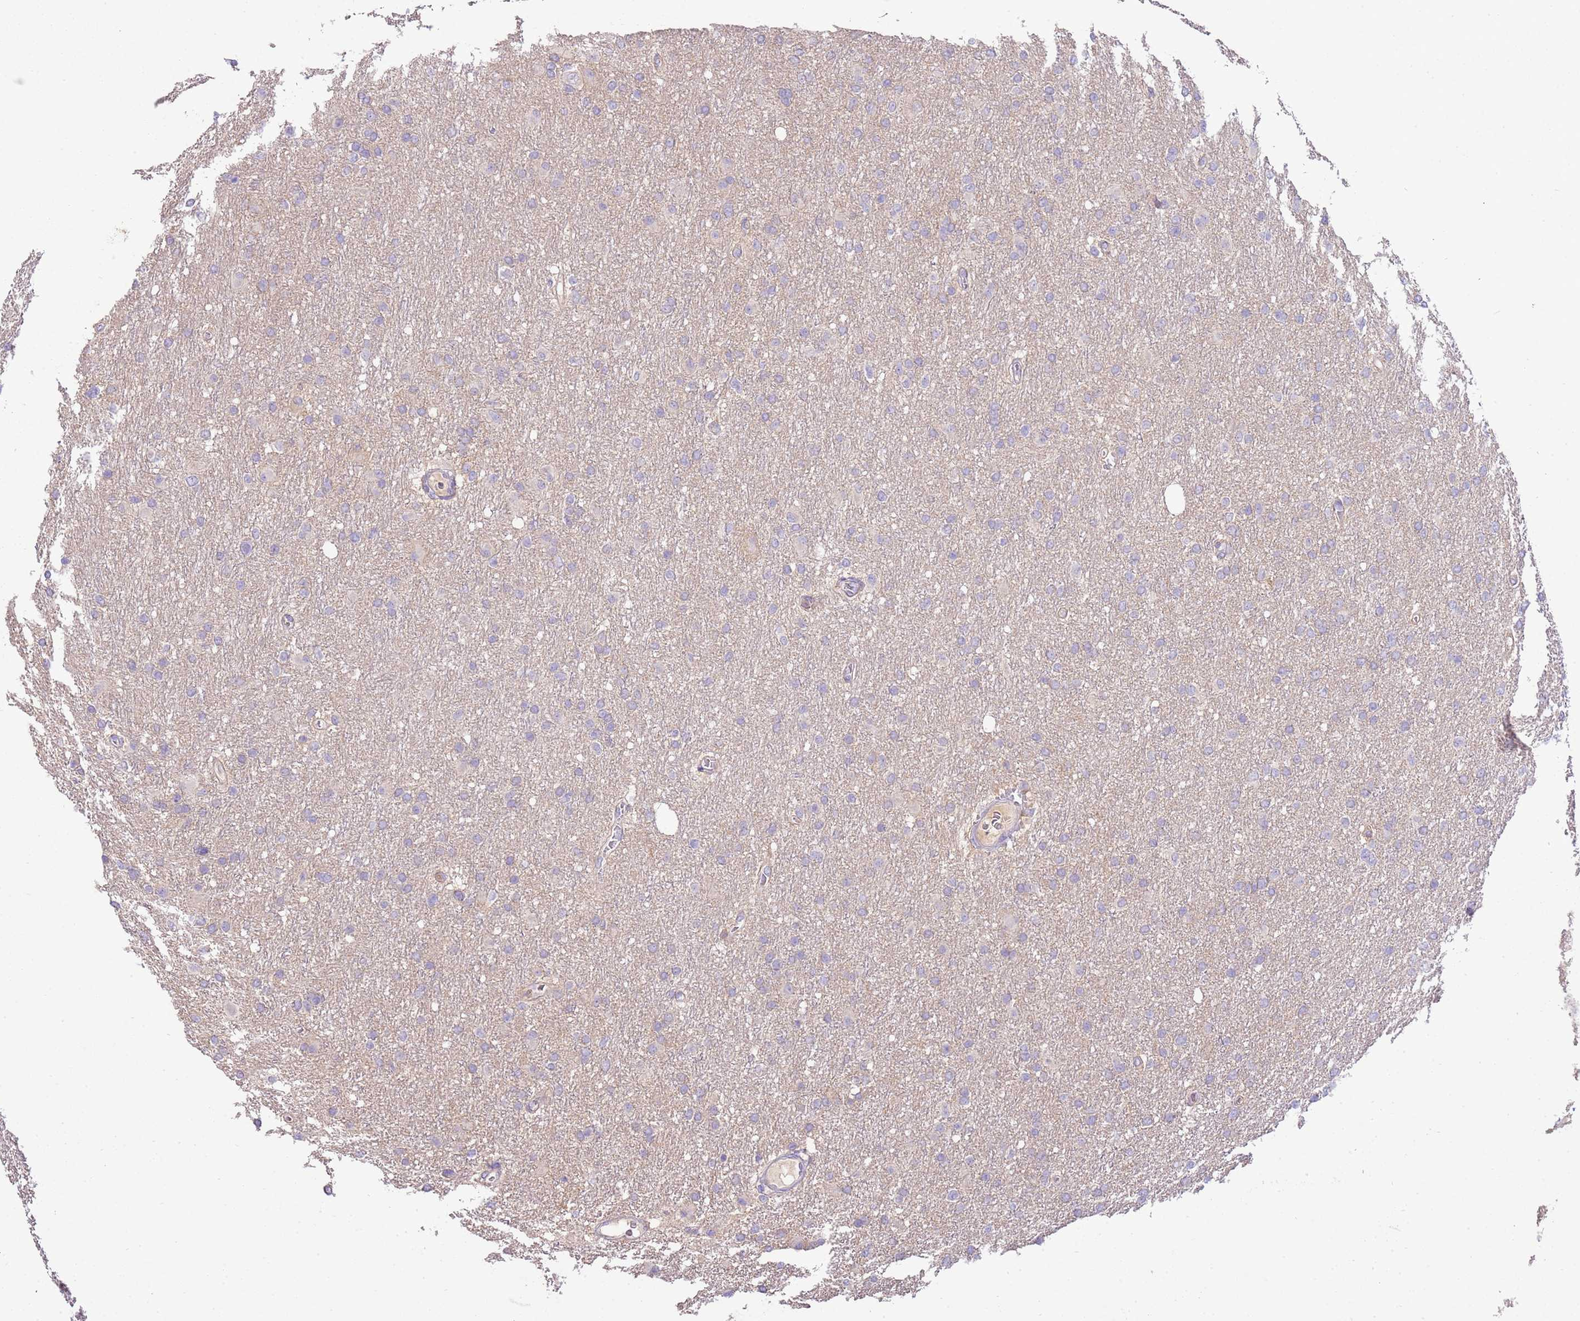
{"staining": {"intensity": "negative", "quantity": "none", "location": "none"}, "tissue": "glioma", "cell_type": "Tumor cells", "image_type": "cancer", "snomed": [{"axis": "morphology", "description": "Glioma, malignant, High grade"}, {"axis": "topography", "description": "Cerebral cortex"}], "caption": "Micrograph shows no significant protein staining in tumor cells of glioma. (DAB (3,3'-diaminobenzidine) immunohistochemistry (IHC) with hematoxylin counter stain).", "gene": "IL2RG", "patient": {"sex": "female", "age": 36}}